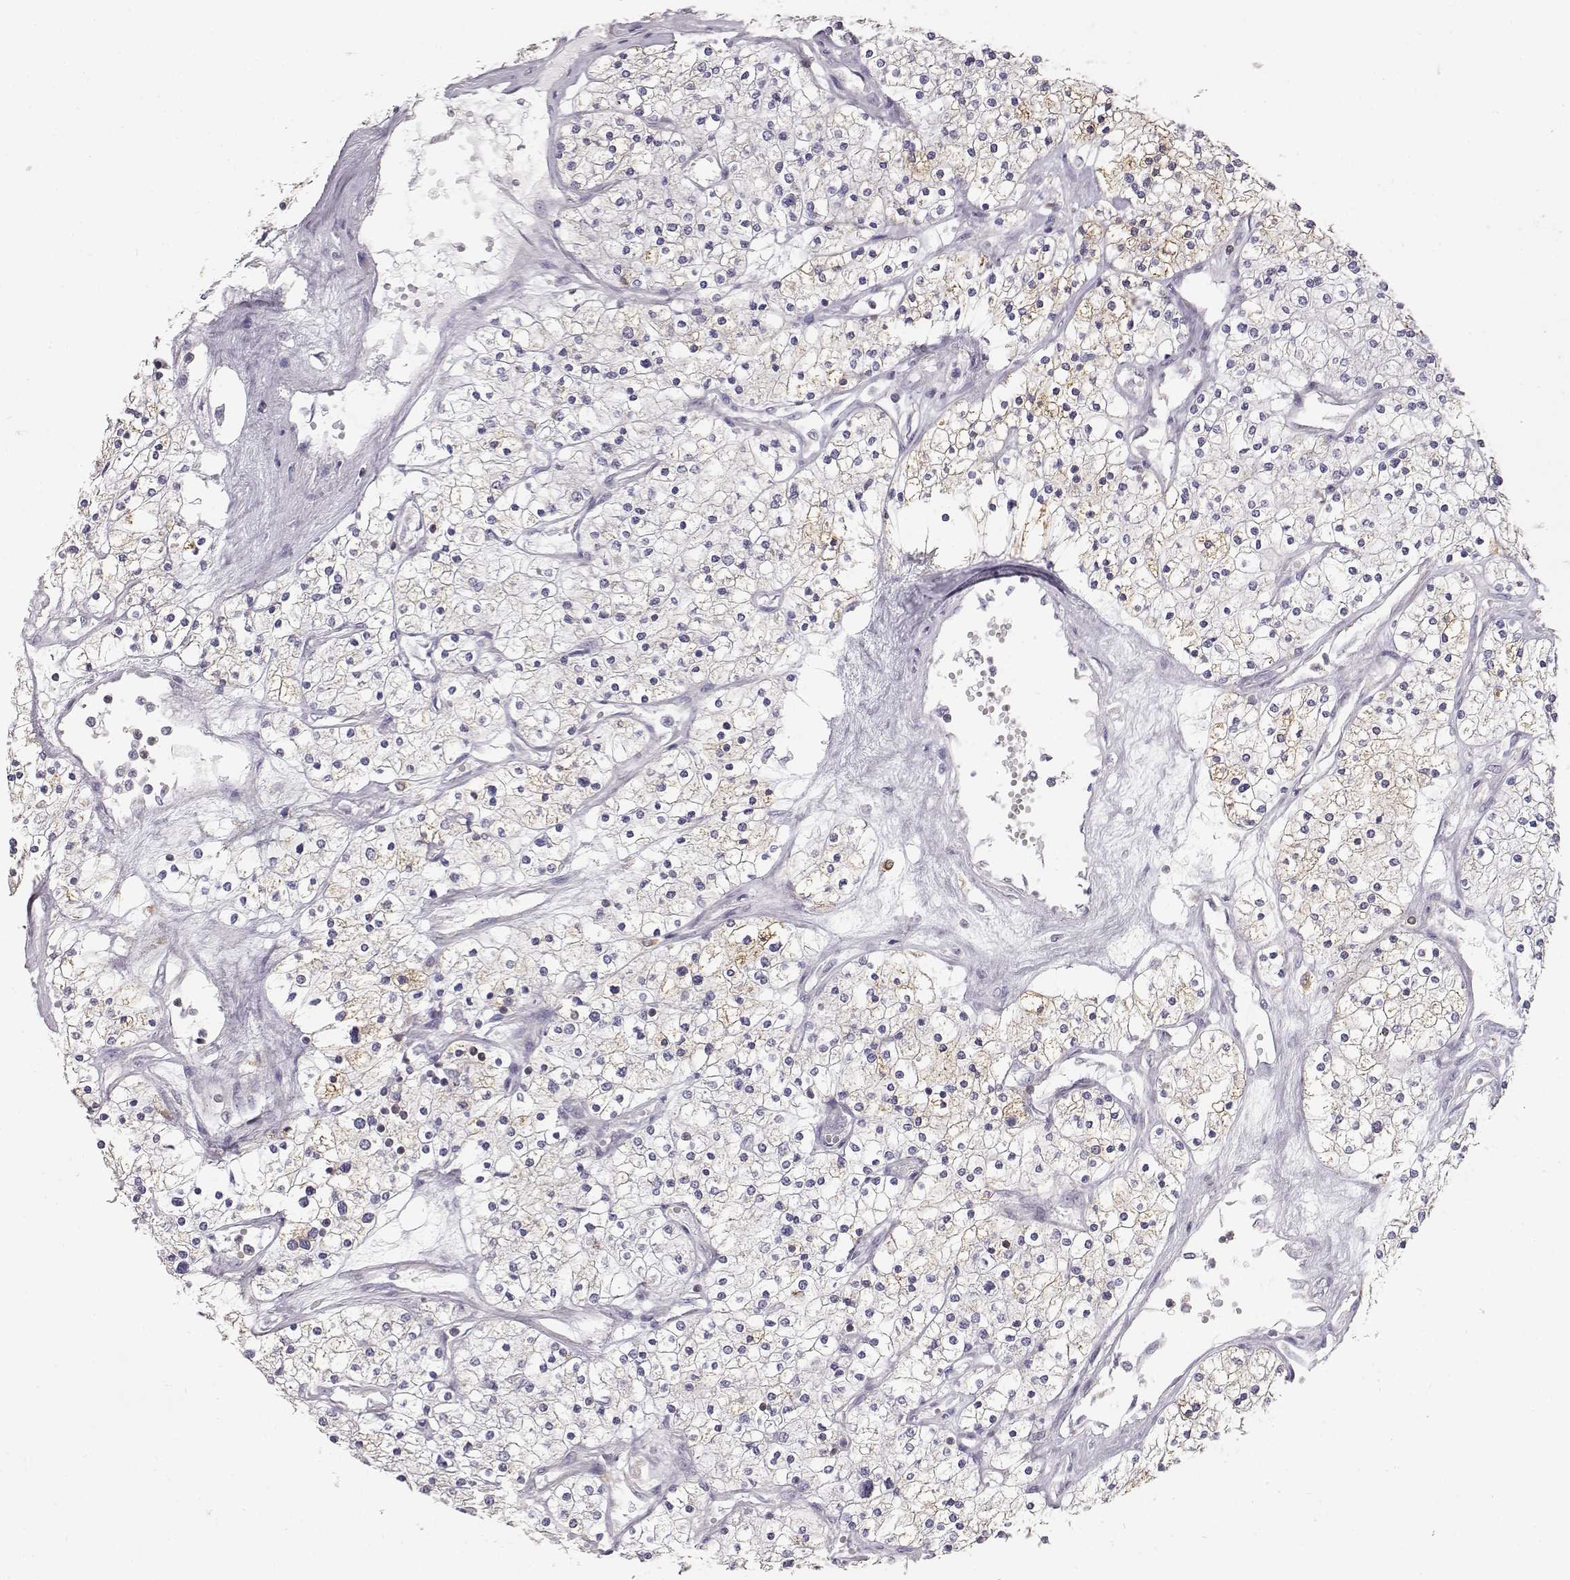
{"staining": {"intensity": "moderate", "quantity": "<25%", "location": "cytoplasmic/membranous"}, "tissue": "renal cancer", "cell_type": "Tumor cells", "image_type": "cancer", "snomed": [{"axis": "morphology", "description": "Adenocarcinoma, NOS"}, {"axis": "topography", "description": "Kidney"}], "caption": "This is a photomicrograph of IHC staining of renal adenocarcinoma, which shows moderate positivity in the cytoplasmic/membranous of tumor cells.", "gene": "GRAP2", "patient": {"sex": "male", "age": 80}}